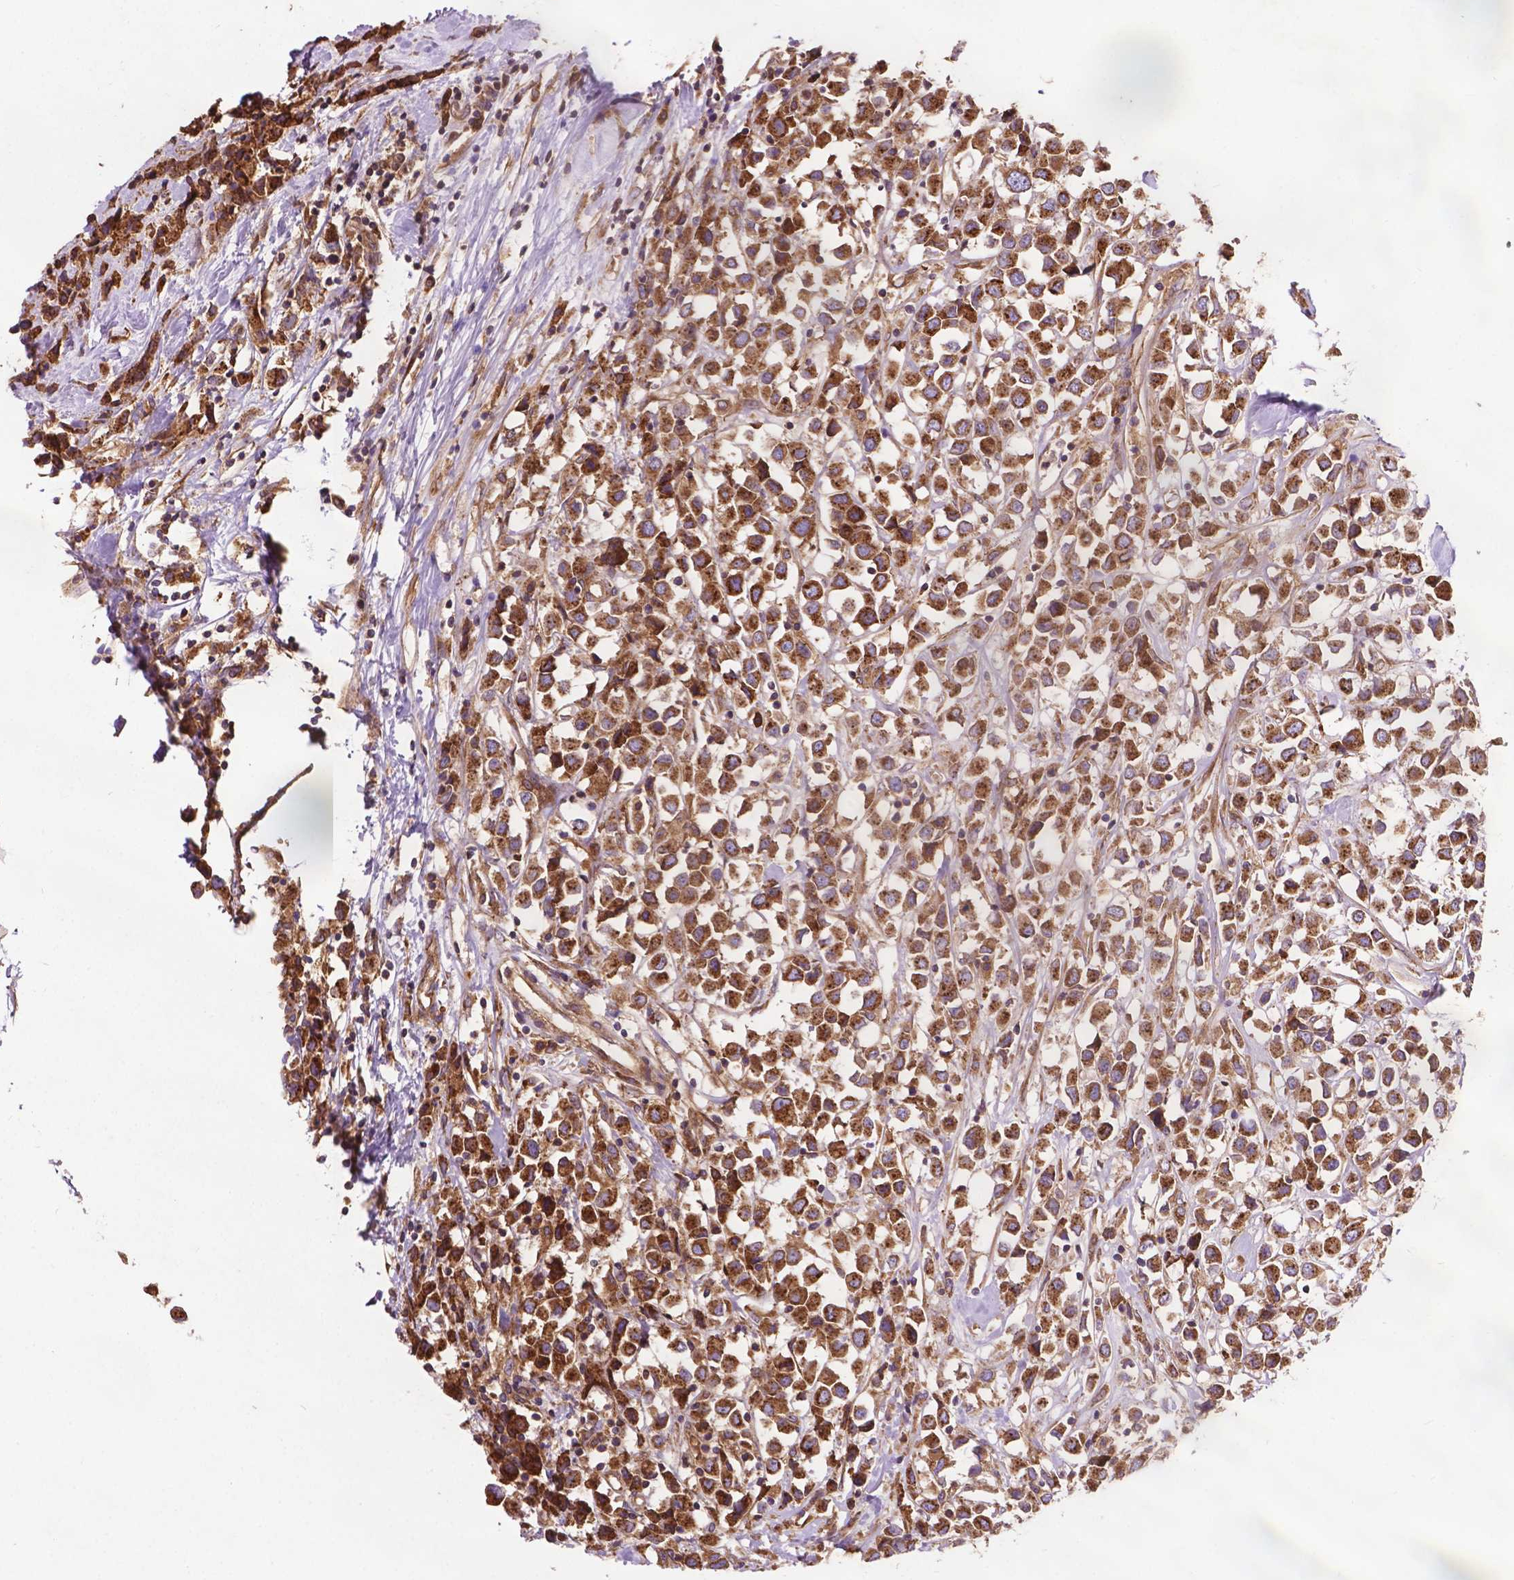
{"staining": {"intensity": "strong", "quantity": ">75%", "location": "cytoplasmic/membranous"}, "tissue": "breast cancer", "cell_type": "Tumor cells", "image_type": "cancer", "snomed": [{"axis": "morphology", "description": "Duct carcinoma"}, {"axis": "topography", "description": "Breast"}], "caption": "Approximately >75% of tumor cells in human breast cancer (intraductal carcinoma) display strong cytoplasmic/membranous protein expression as visualized by brown immunohistochemical staining.", "gene": "CCDC71L", "patient": {"sex": "female", "age": 61}}